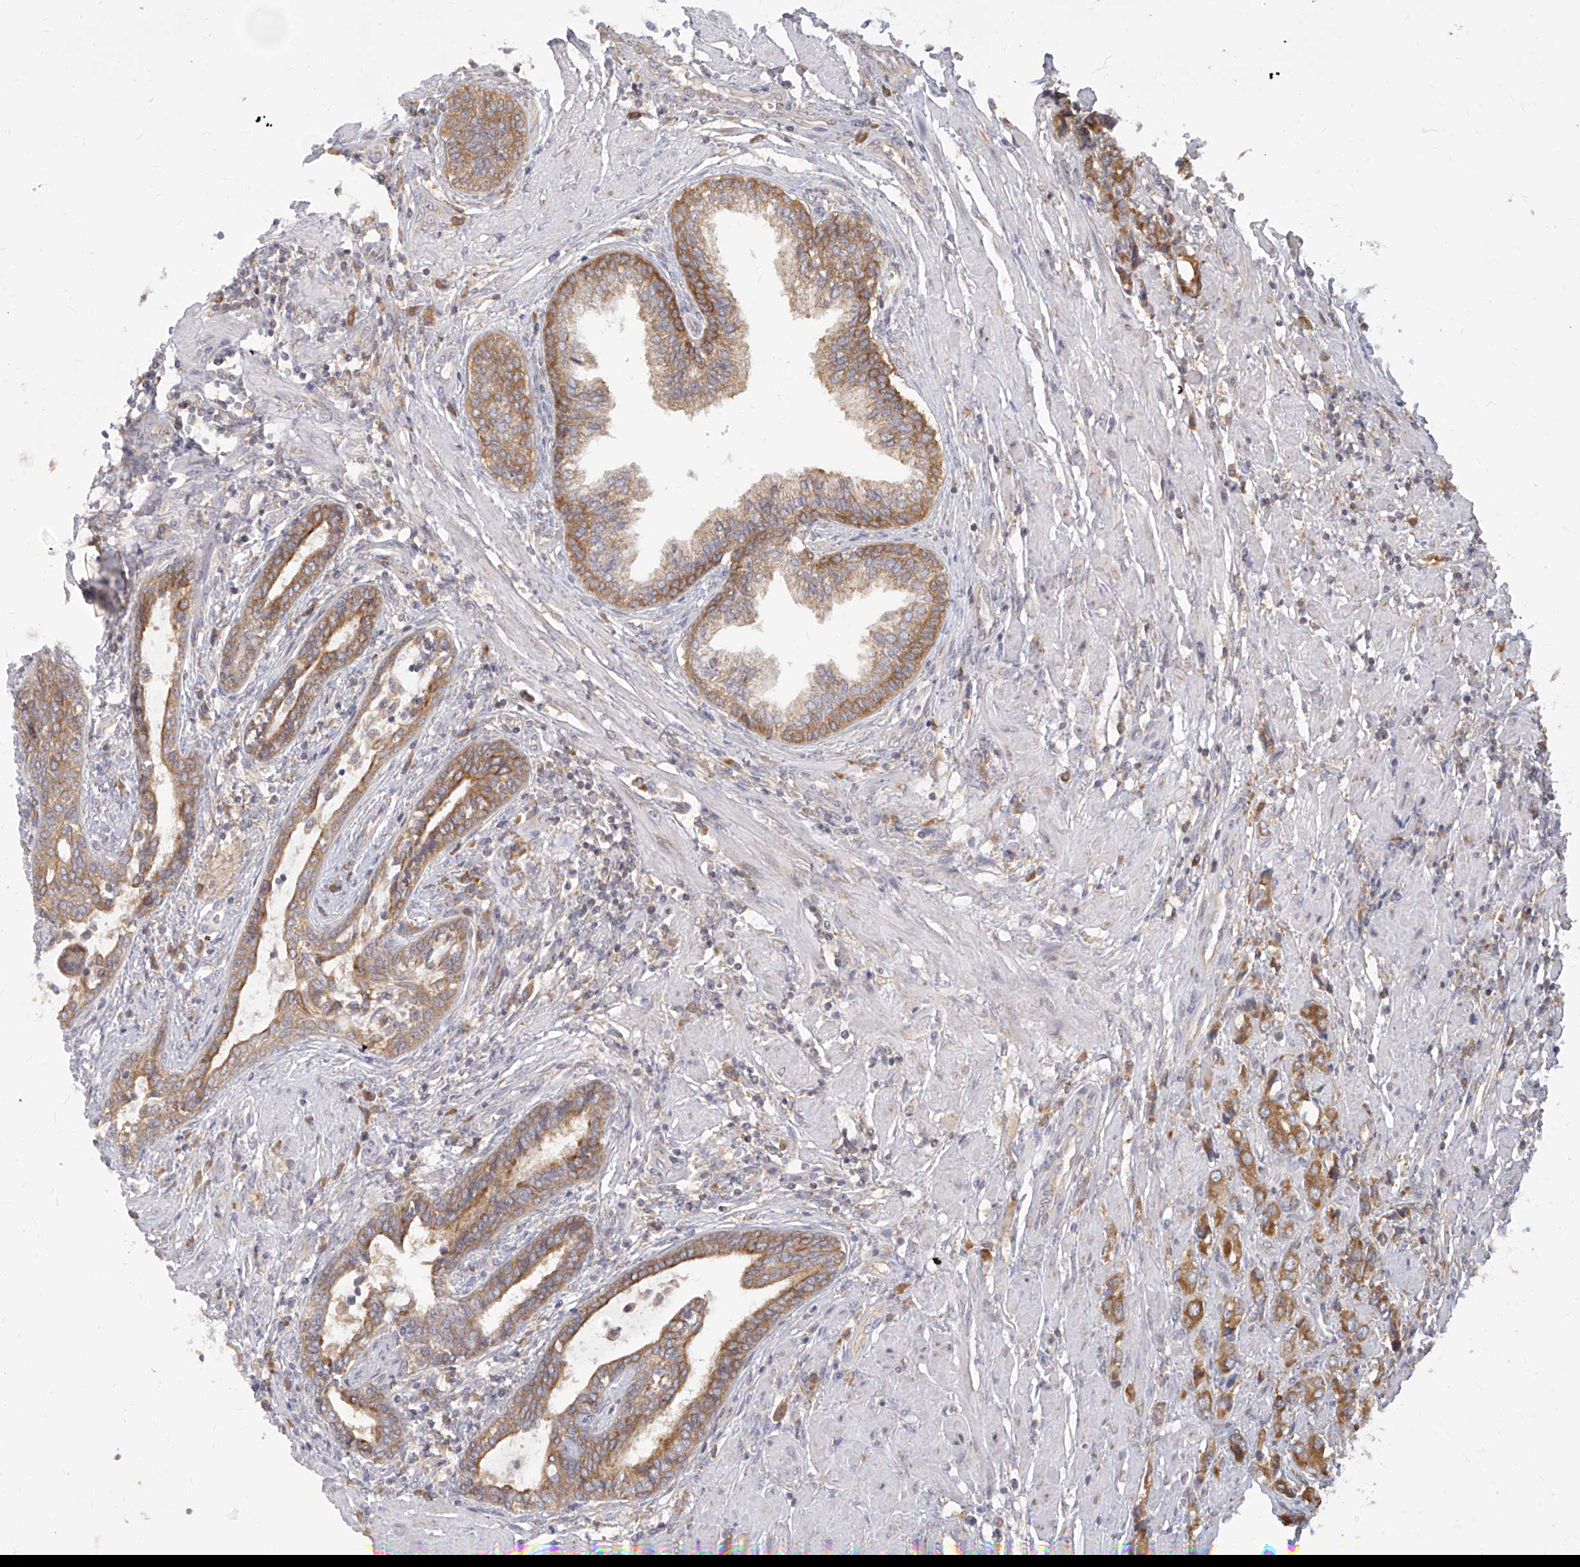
{"staining": {"intensity": "moderate", "quantity": ">75%", "location": "cytoplasmic/membranous"}, "tissue": "prostate cancer", "cell_type": "Tumor cells", "image_type": "cancer", "snomed": [{"axis": "morphology", "description": "Adenocarcinoma, High grade"}, {"axis": "topography", "description": "Prostate"}], "caption": "Protein analysis of prostate adenocarcinoma (high-grade) tissue displays moderate cytoplasmic/membranous positivity in about >75% of tumor cells.", "gene": "FAM83B", "patient": {"sex": "male", "age": 61}}